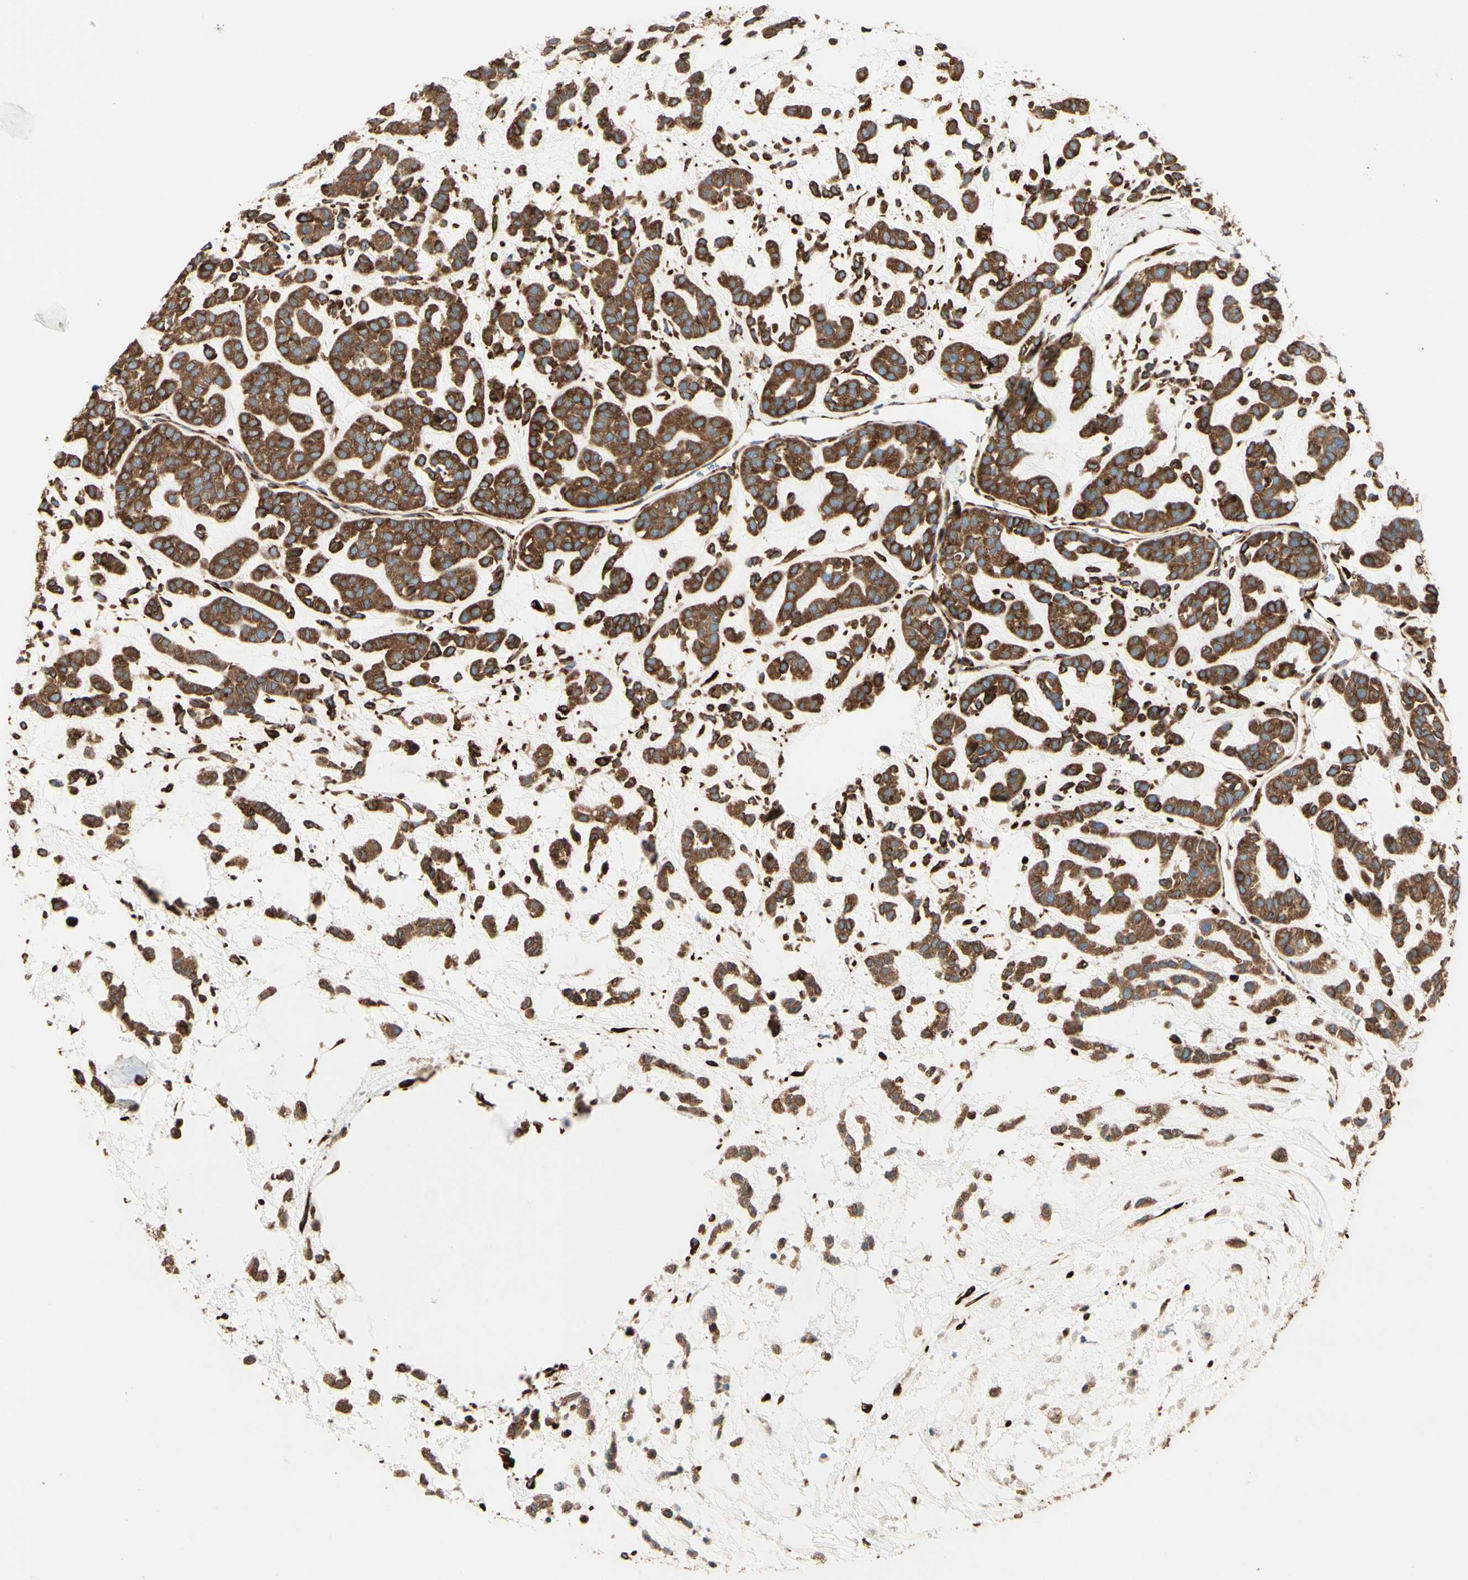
{"staining": {"intensity": "strong", "quantity": ">75%", "location": "cytoplasmic/membranous"}, "tissue": "head and neck cancer", "cell_type": "Tumor cells", "image_type": "cancer", "snomed": [{"axis": "morphology", "description": "Adenocarcinoma, NOS"}, {"axis": "morphology", "description": "Adenoma, NOS"}, {"axis": "topography", "description": "Head-Neck"}], "caption": "Strong cytoplasmic/membranous expression for a protein is identified in about >75% of tumor cells of head and neck cancer using immunohistochemistry (IHC).", "gene": "RRBP1", "patient": {"sex": "female", "age": 55}}